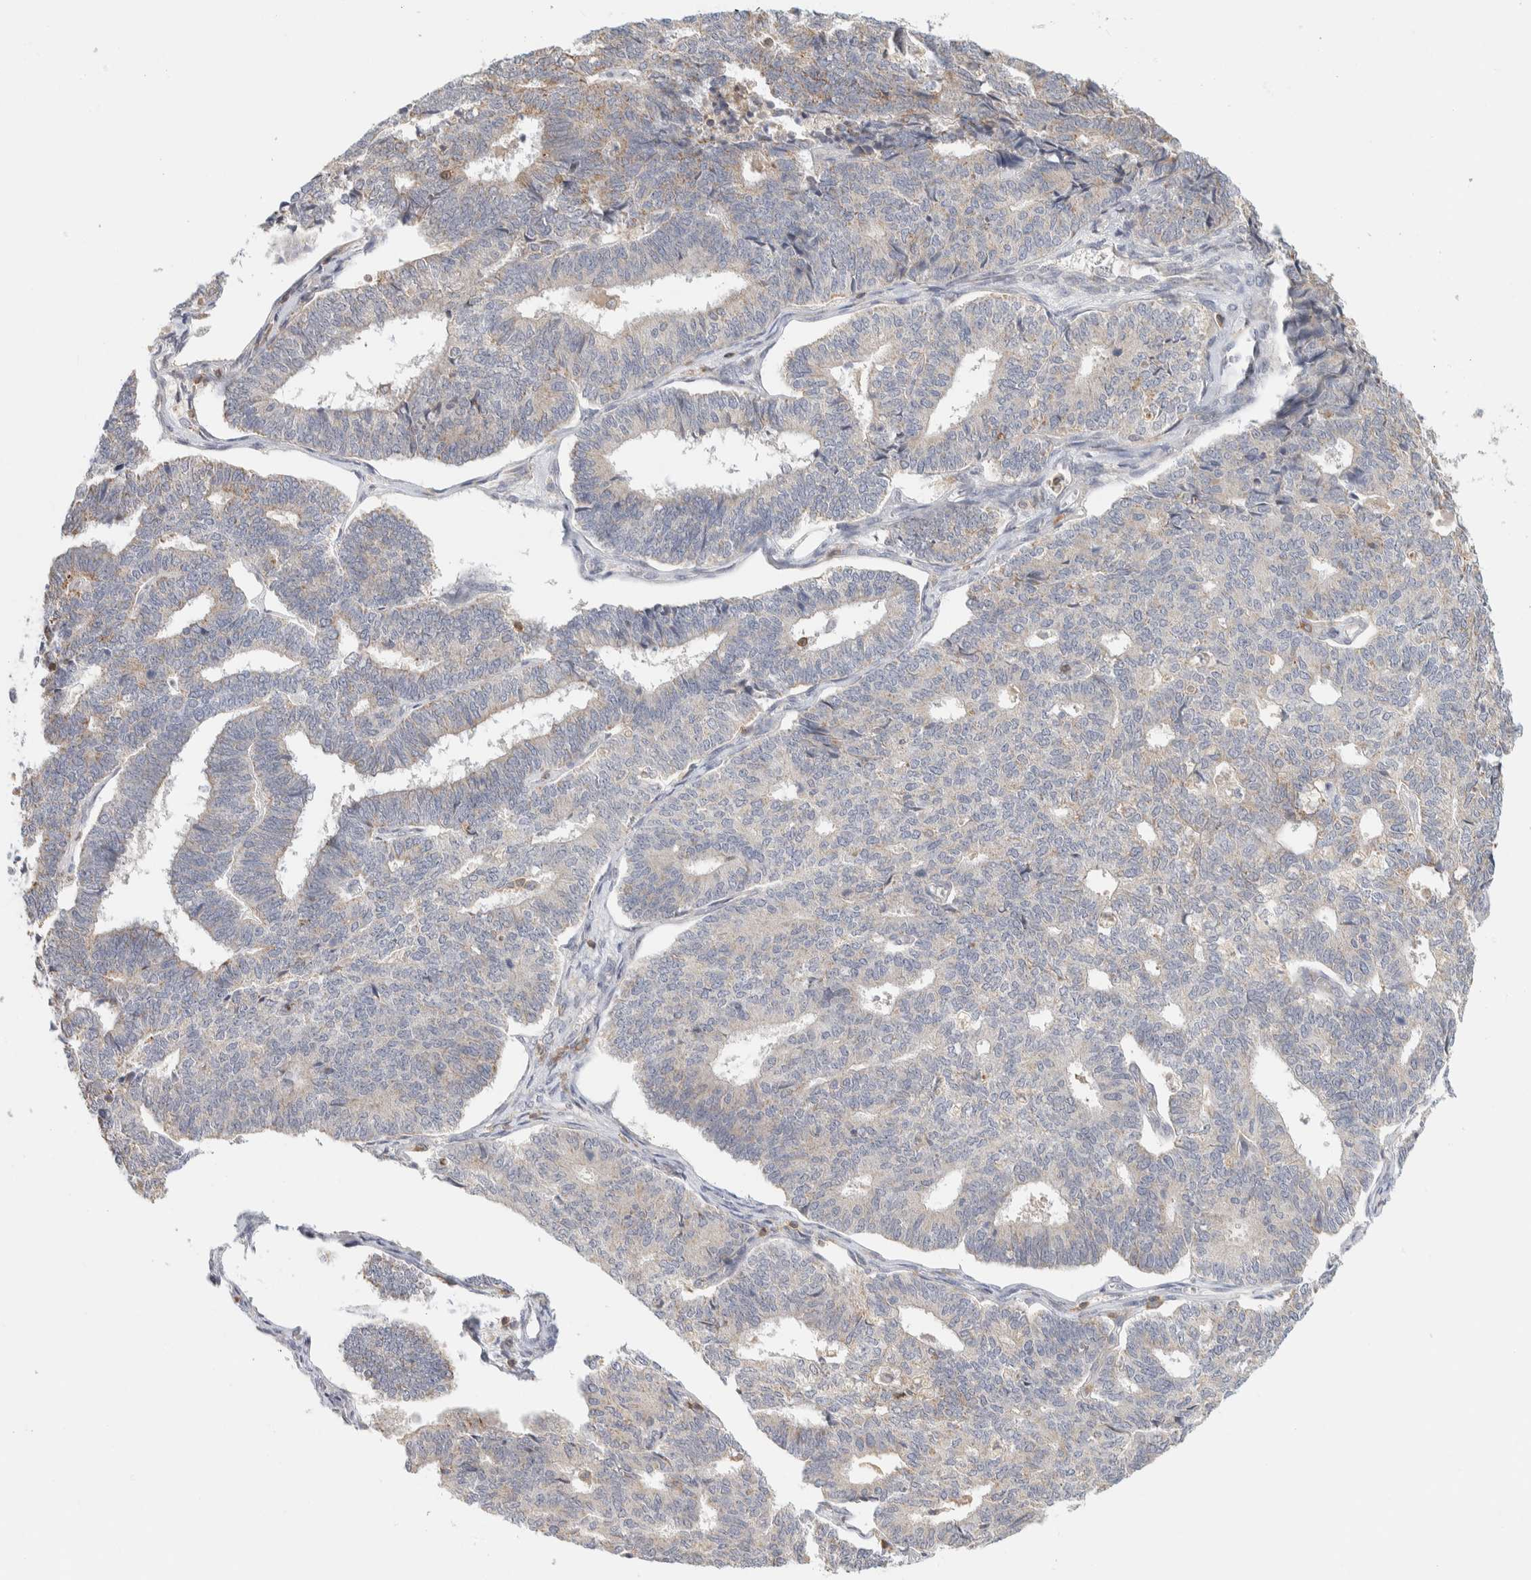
{"staining": {"intensity": "weak", "quantity": "<25%", "location": "cytoplasmic/membranous"}, "tissue": "endometrial cancer", "cell_type": "Tumor cells", "image_type": "cancer", "snomed": [{"axis": "morphology", "description": "Adenocarcinoma, NOS"}, {"axis": "topography", "description": "Endometrium"}], "caption": "IHC histopathology image of human endometrial cancer (adenocarcinoma) stained for a protein (brown), which shows no staining in tumor cells. (Brightfield microscopy of DAB immunohistochemistry at high magnification).", "gene": "RUNDC1", "patient": {"sex": "female", "age": 70}}